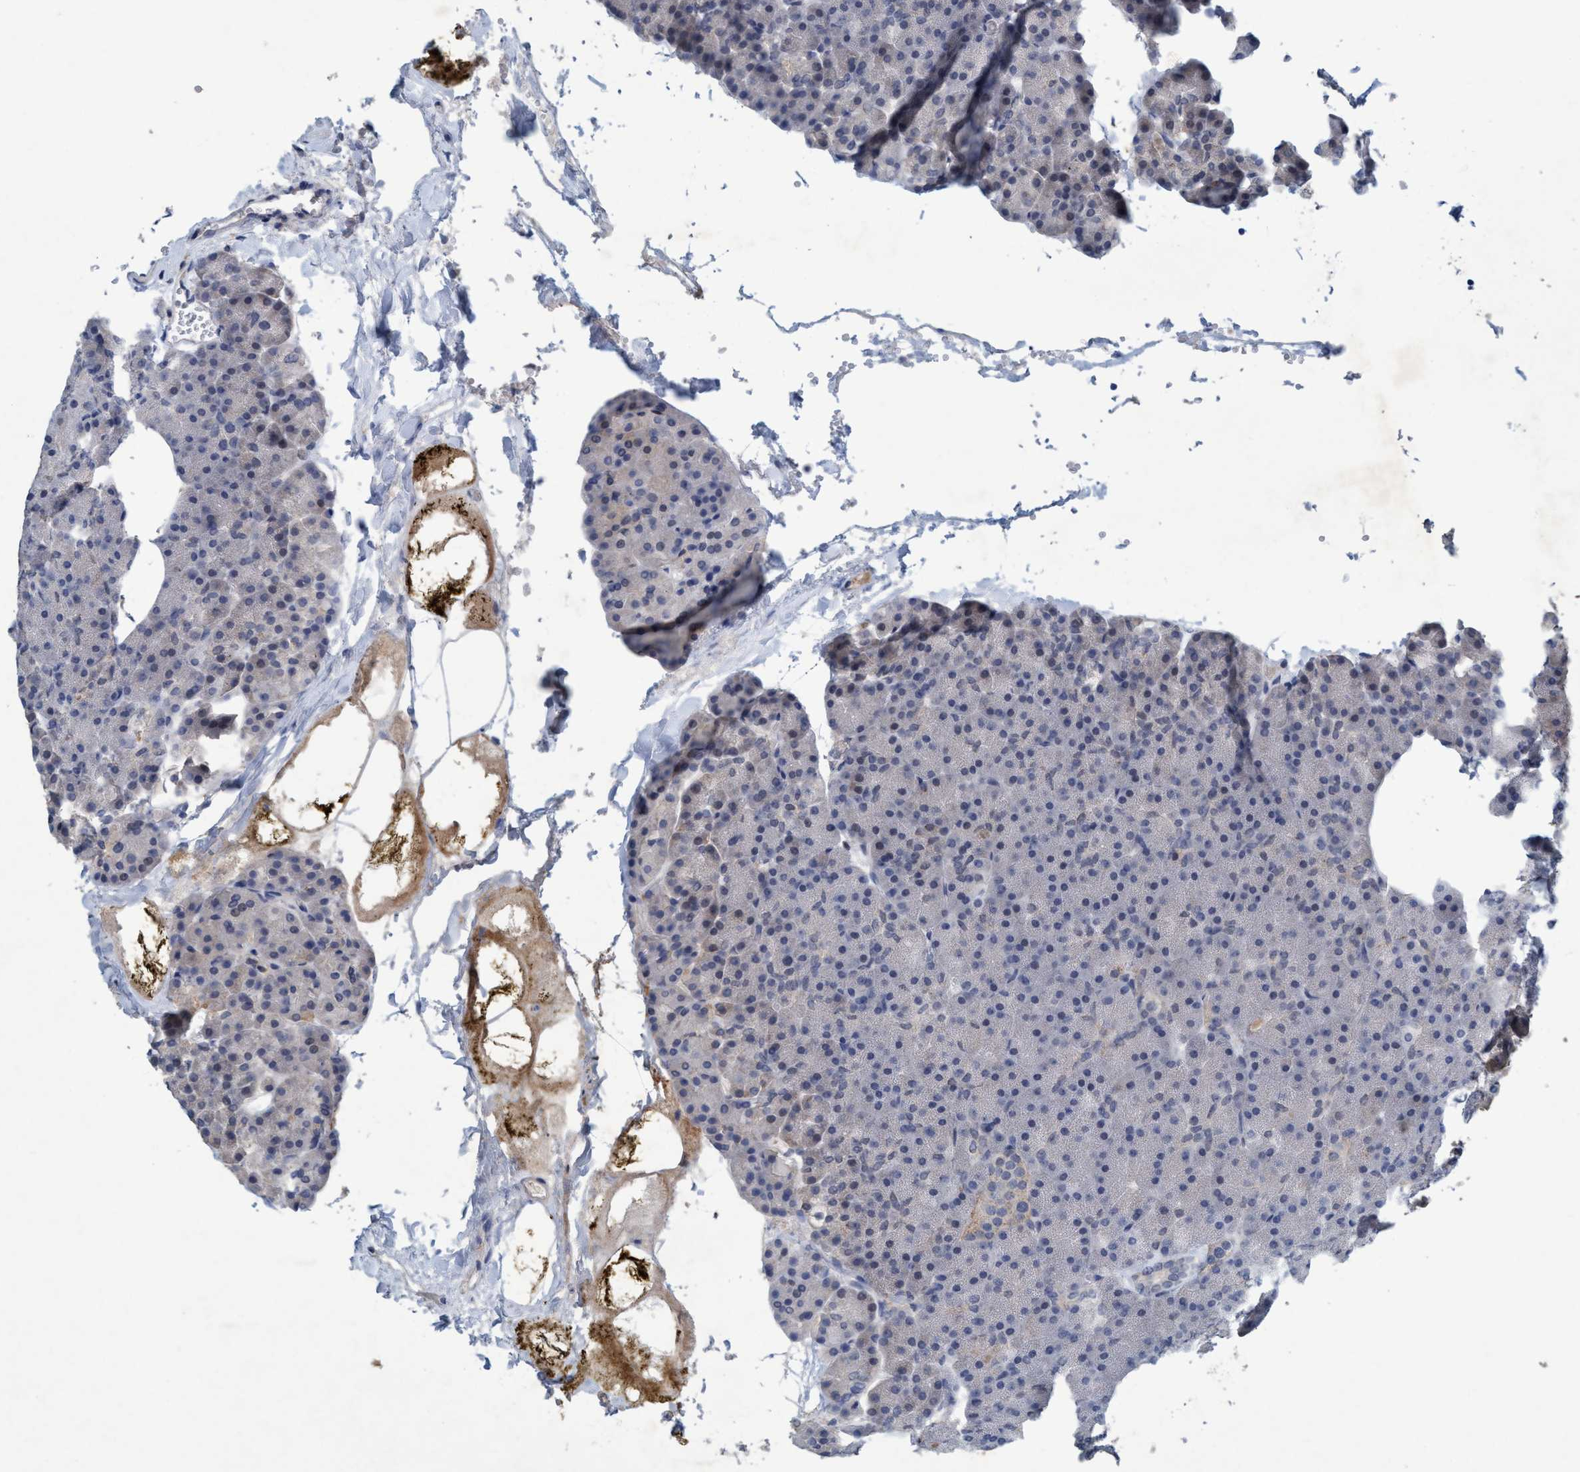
{"staining": {"intensity": "weak", "quantity": "<25%", "location": "cytoplasmic/membranous"}, "tissue": "pancreas", "cell_type": "Exocrine glandular cells", "image_type": "normal", "snomed": [{"axis": "morphology", "description": "Normal tissue, NOS"}, {"axis": "topography", "description": "Pancreas"}], "caption": "Human pancreas stained for a protein using immunohistochemistry (IHC) exhibits no expression in exocrine glandular cells.", "gene": "RNF208", "patient": {"sex": "female", "age": 35}}